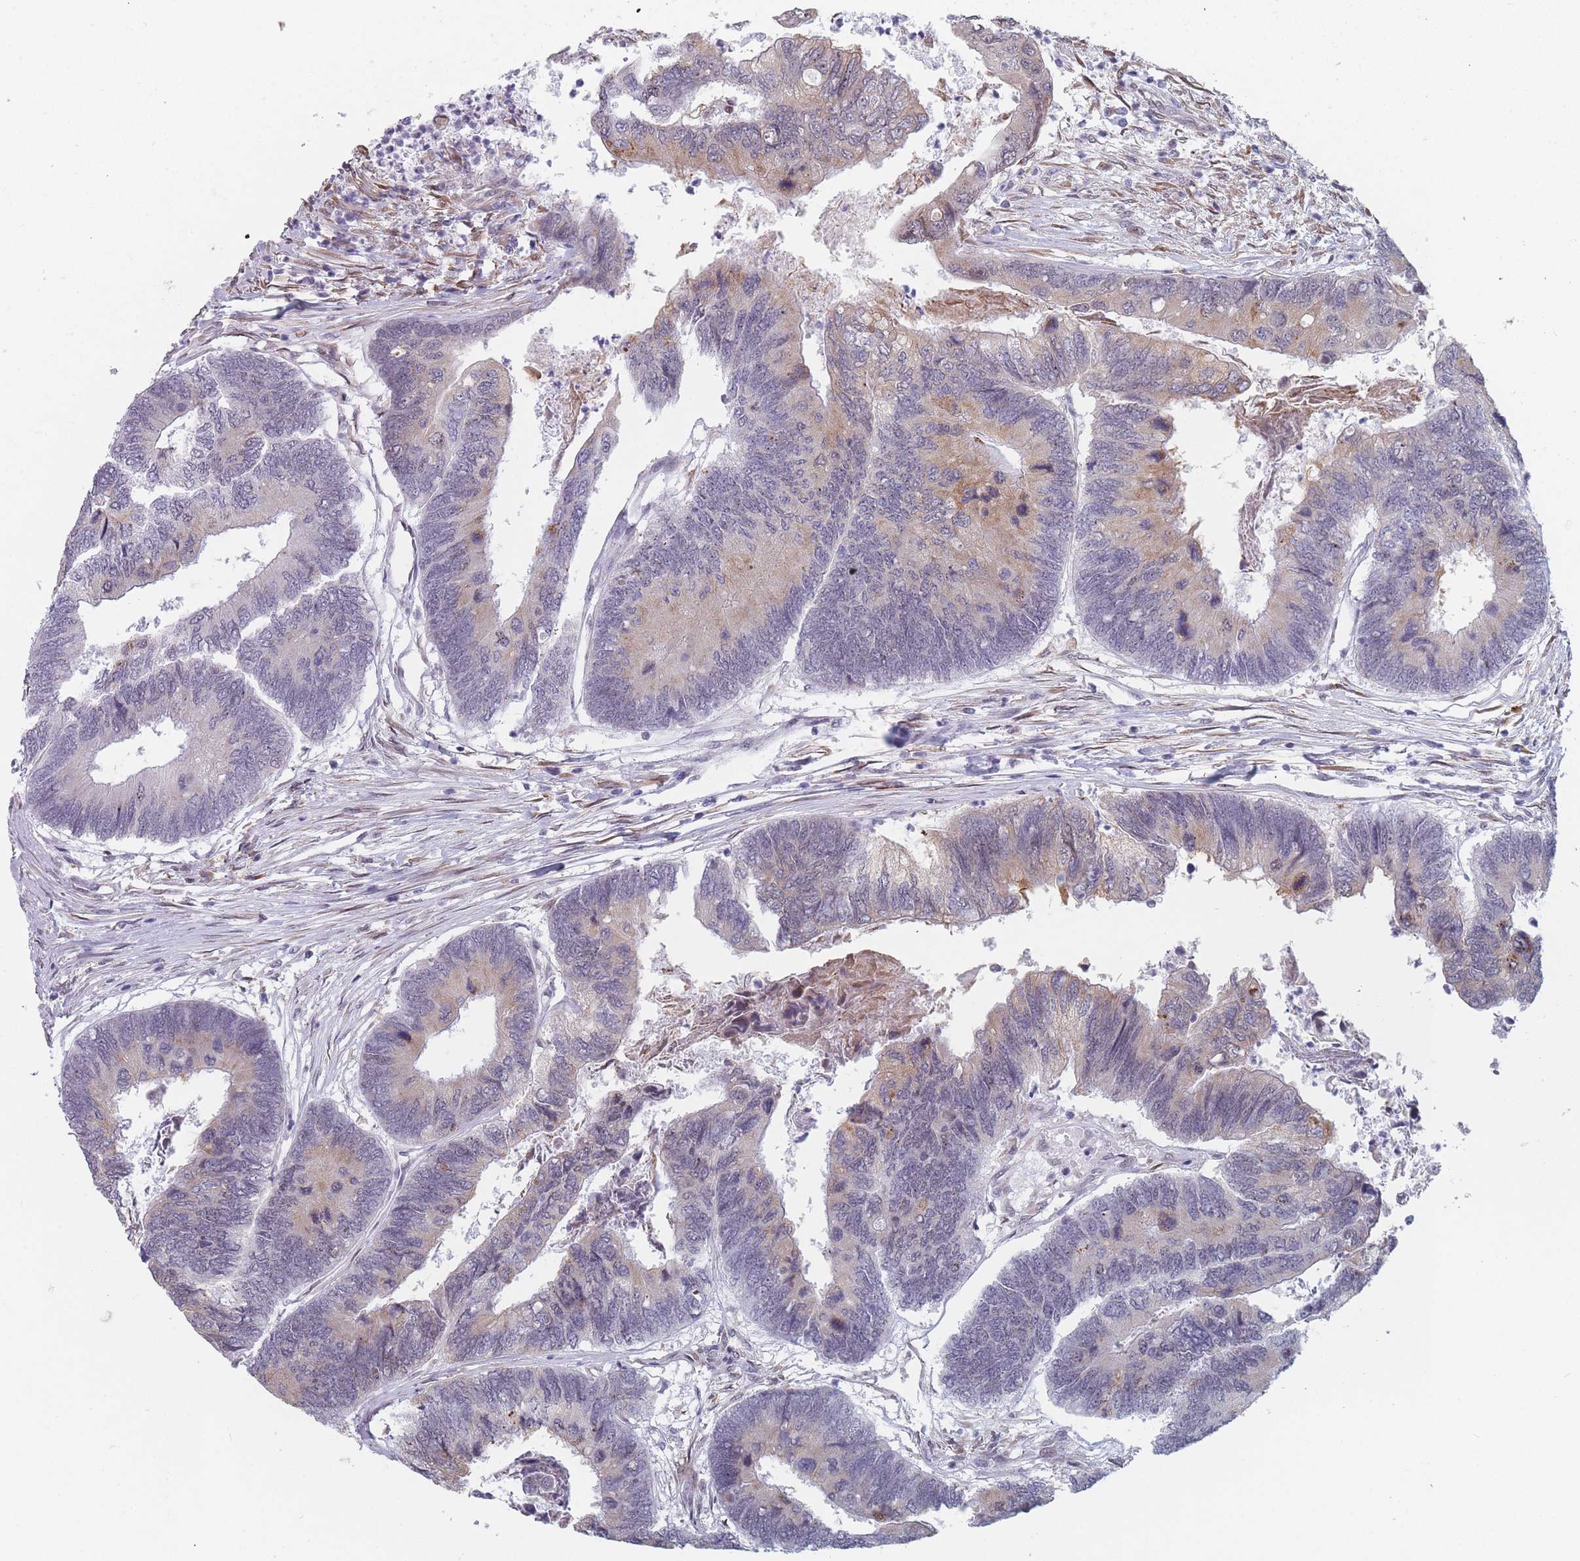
{"staining": {"intensity": "weak", "quantity": "25%-75%", "location": "cytoplasmic/membranous"}, "tissue": "colorectal cancer", "cell_type": "Tumor cells", "image_type": "cancer", "snomed": [{"axis": "morphology", "description": "Adenocarcinoma, NOS"}, {"axis": "topography", "description": "Colon"}], "caption": "A low amount of weak cytoplasmic/membranous staining is appreciated in approximately 25%-75% of tumor cells in colorectal cancer (adenocarcinoma) tissue. (Brightfield microscopy of DAB IHC at high magnification).", "gene": "TMED10", "patient": {"sex": "female", "age": 67}}